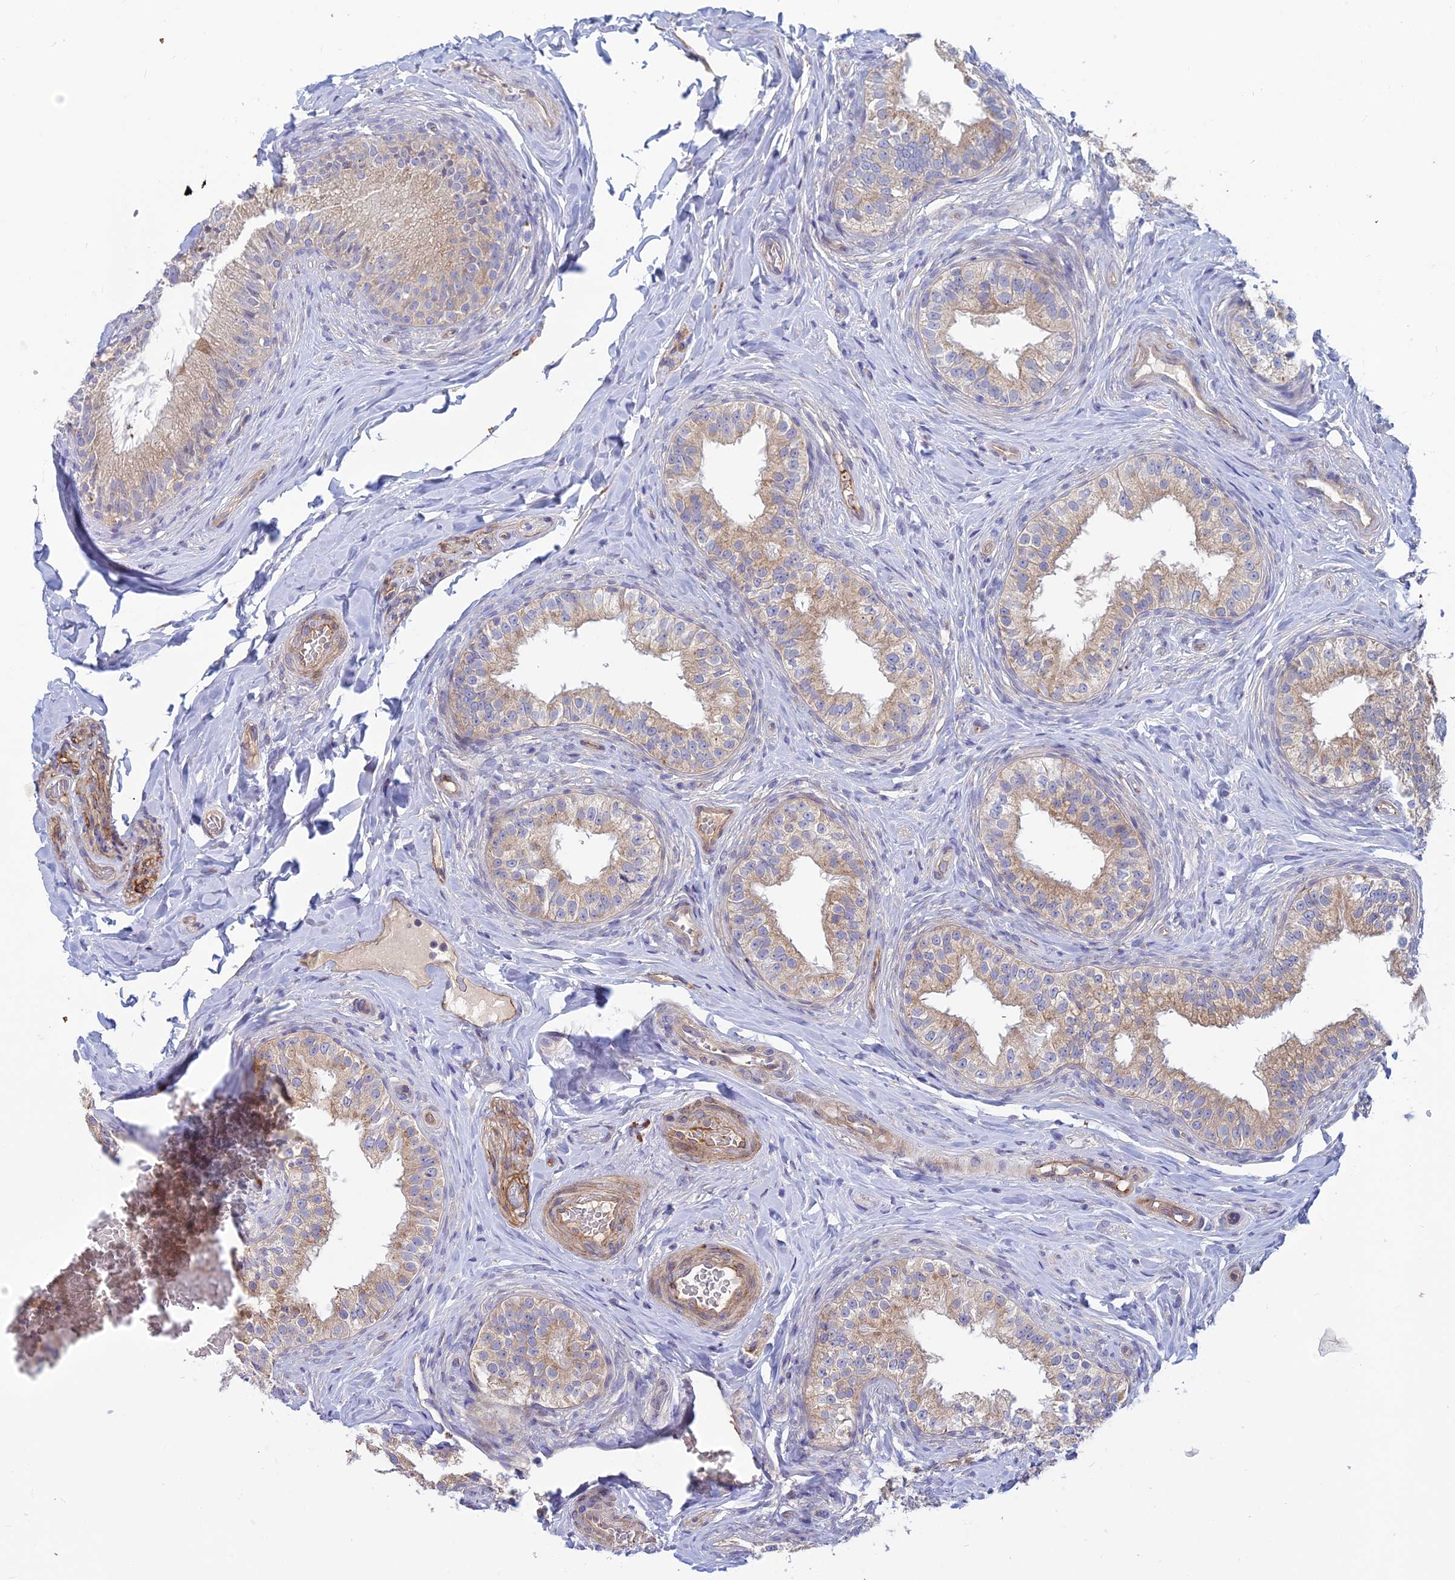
{"staining": {"intensity": "weak", "quantity": "25%-75%", "location": "cytoplasmic/membranous"}, "tissue": "epididymis", "cell_type": "Glandular cells", "image_type": "normal", "snomed": [{"axis": "morphology", "description": "Normal tissue, NOS"}, {"axis": "topography", "description": "Epididymis"}], "caption": "Protein expression analysis of unremarkable epididymis exhibits weak cytoplasmic/membranous positivity in approximately 25%-75% of glandular cells.", "gene": "DUS2", "patient": {"sex": "male", "age": 49}}